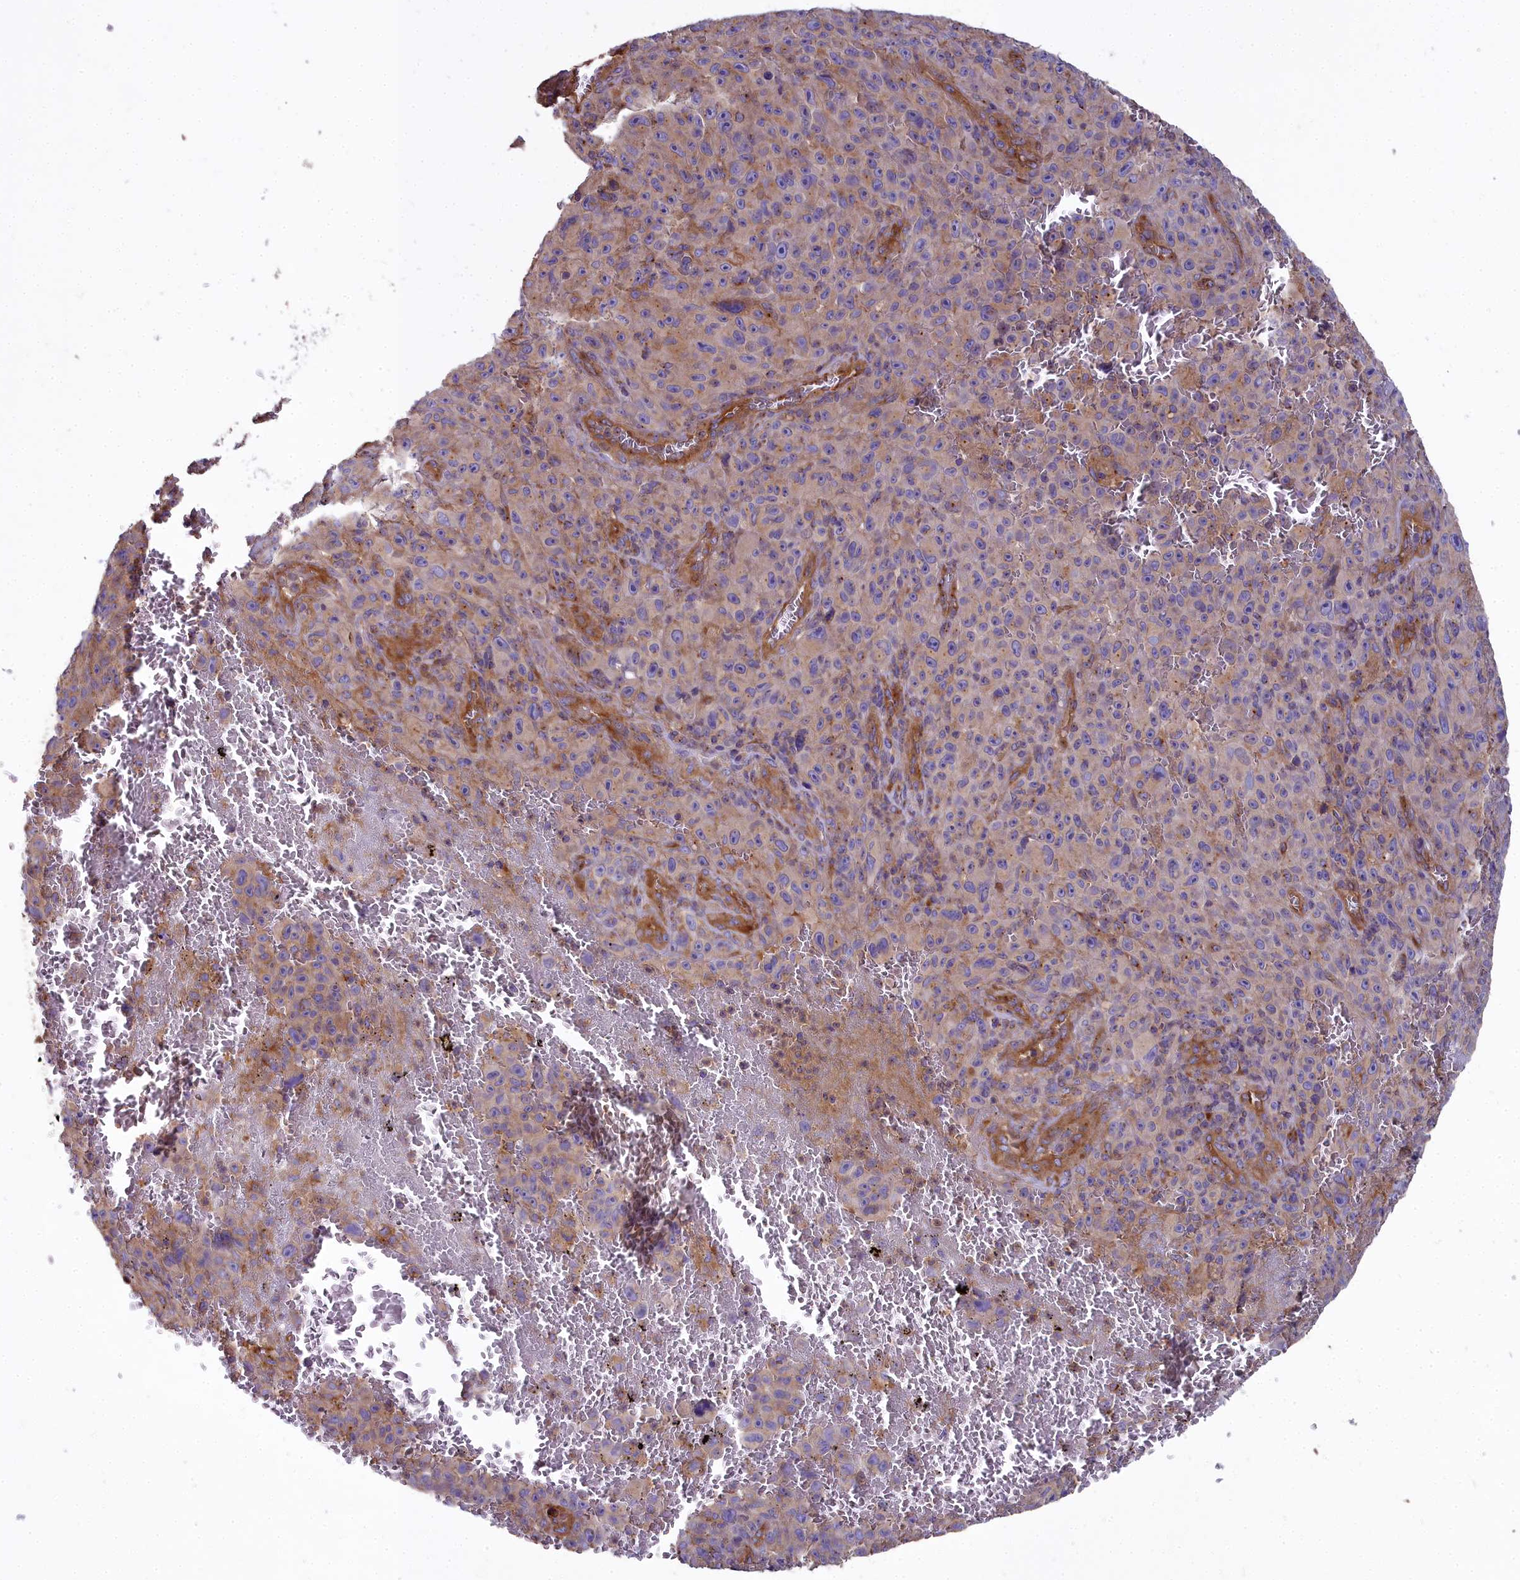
{"staining": {"intensity": "moderate", "quantity": "<25%", "location": "cytoplasmic/membranous"}, "tissue": "melanoma", "cell_type": "Tumor cells", "image_type": "cancer", "snomed": [{"axis": "morphology", "description": "Malignant melanoma, NOS"}, {"axis": "topography", "description": "Skin"}], "caption": "DAB immunohistochemical staining of human malignant melanoma reveals moderate cytoplasmic/membranous protein expression in approximately <25% of tumor cells. (IHC, brightfield microscopy, high magnification).", "gene": "DCTN3", "patient": {"sex": "female", "age": 82}}